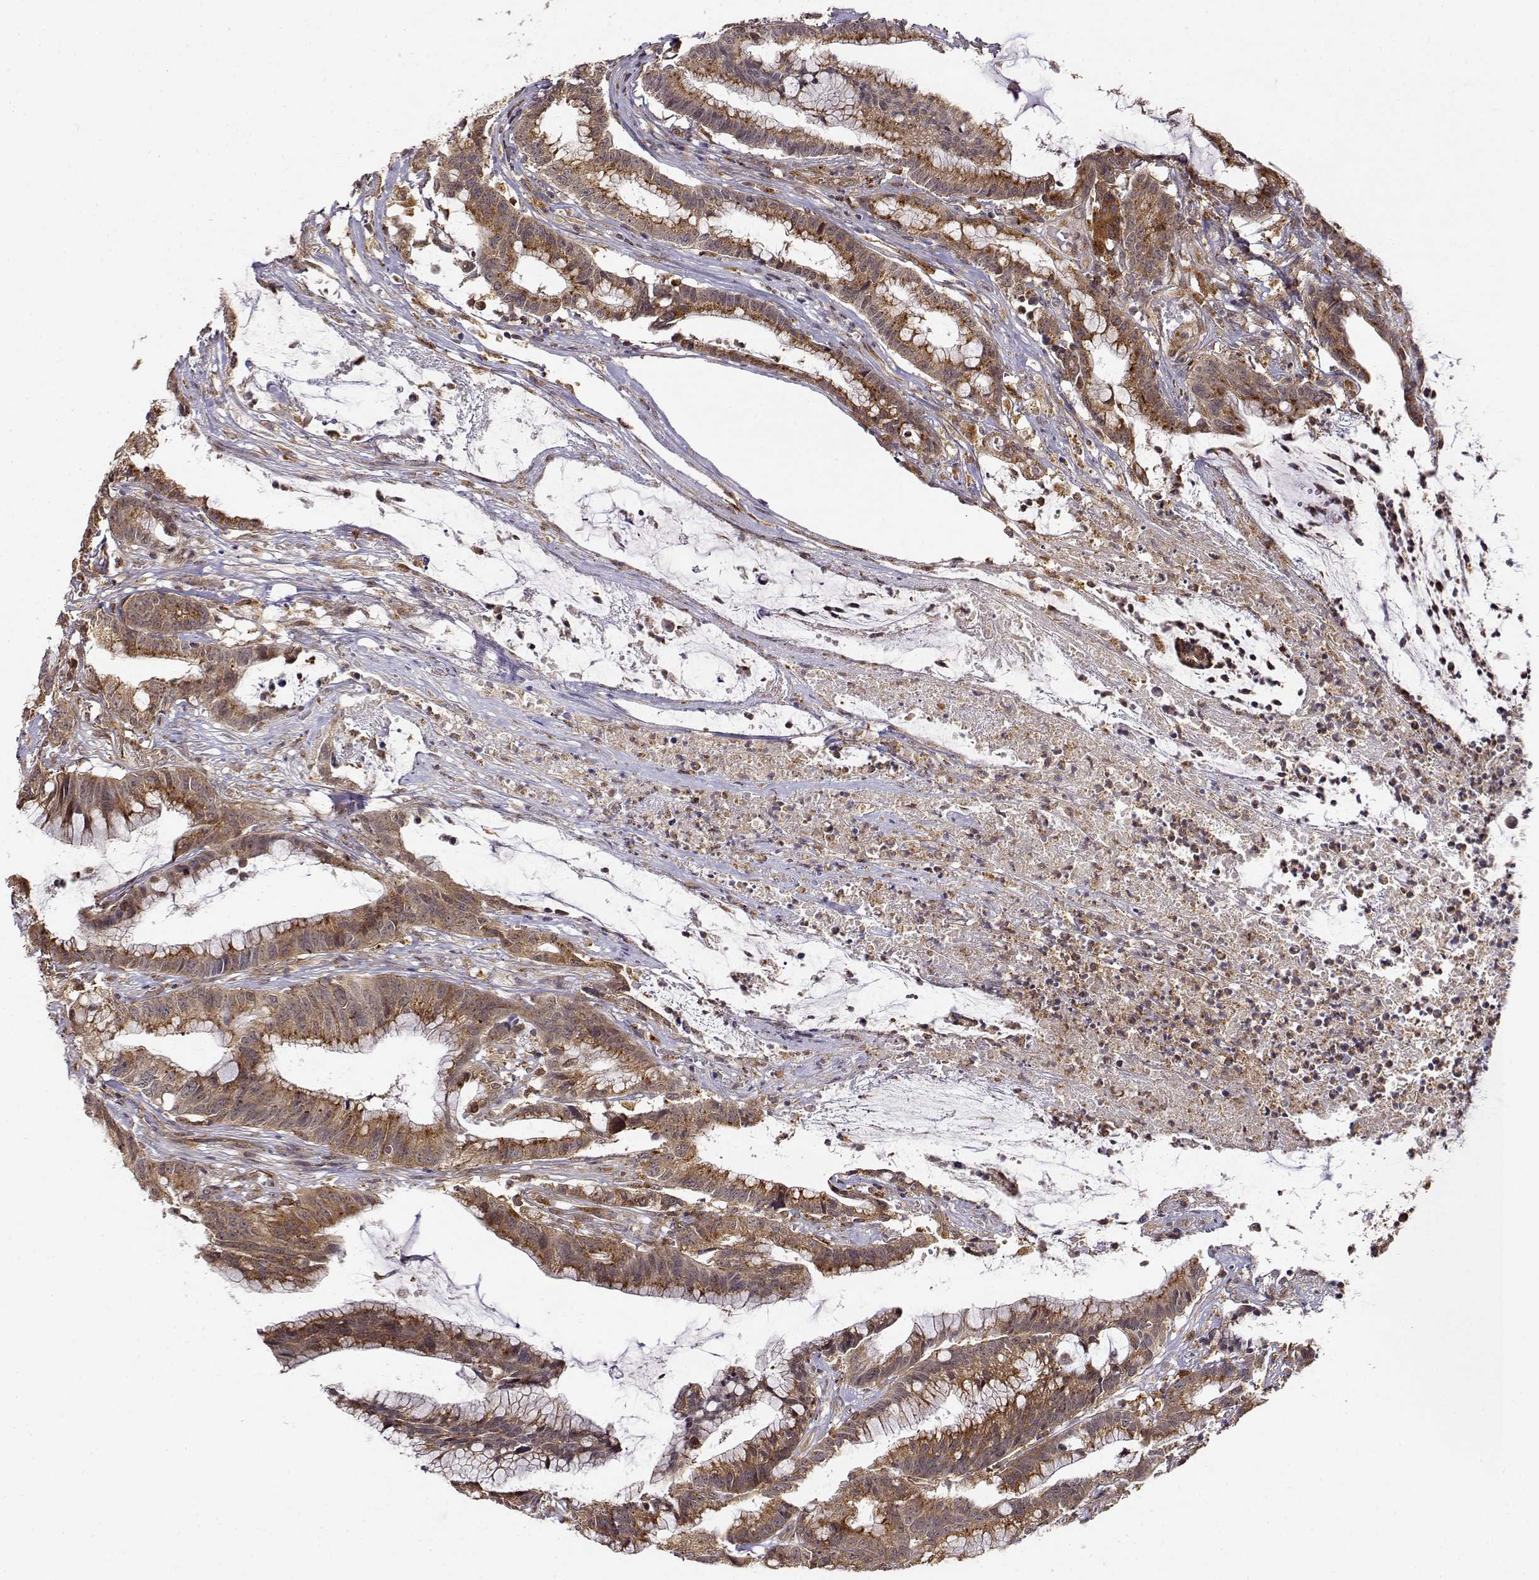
{"staining": {"intensity": "moderate", "quantity": ">75%", "location": "cytoplasmic/membranous"}, "tissue": "colorectal cancer", "cell_type": "Tumor cells", "image_type": "cancer", "snomed": [{"axis": "morphology", "description": "Adenocarcinoma, NOS"}, {"axis": "topography", "description": "Colon"}], "caption": "Colorectal cancer stained with DAB IHC shows medium levels of moderate cytoplasmic/membranous staining in approximately >75% of tumor cells.", "gene": "RNF13", "patient": {"sex": "female", "age": 78}}